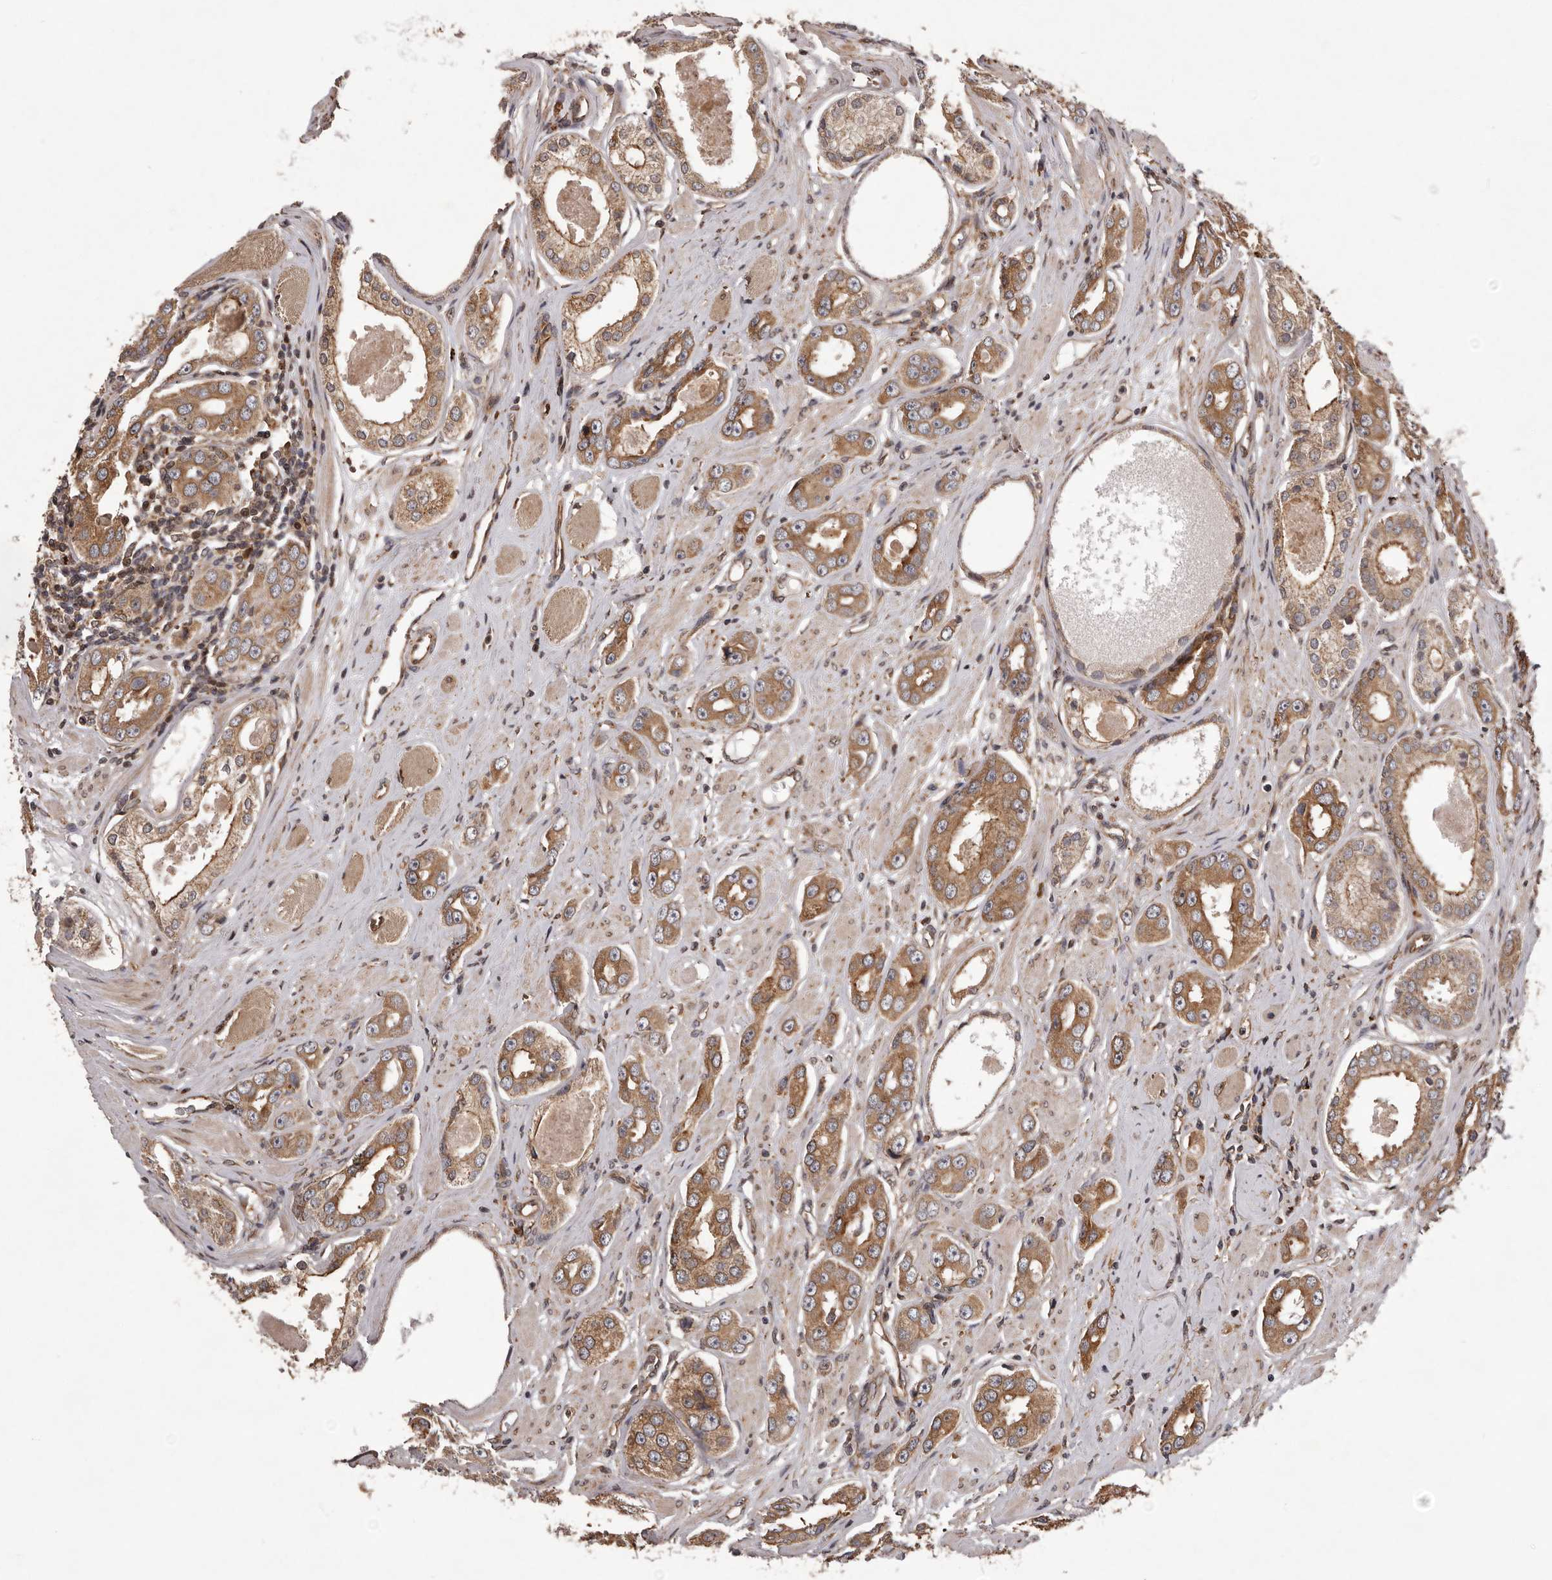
{"staining": {"intensity": "moderate", "quantity": ">75%", "location": "cytoplasmic/membranous"}, "tissue": "prostate cancer", "cell_type": "Tumor cells", "image_type": "cancer", "snomed": [{"axis": "morphology", "description": "Adenocarcinoma, Medium grade"}, {"axis": "topography", "description": "Prostate"}], "caption": "Prostate medium-grade adenocarcinoma was stained to show a protein in brown. There is medium levels of moderate cytoplasmic/membranous staining in about >75% of tumor cells.", "gene": "GADD45B", "patient": {"sex": "male", "age": 53}}